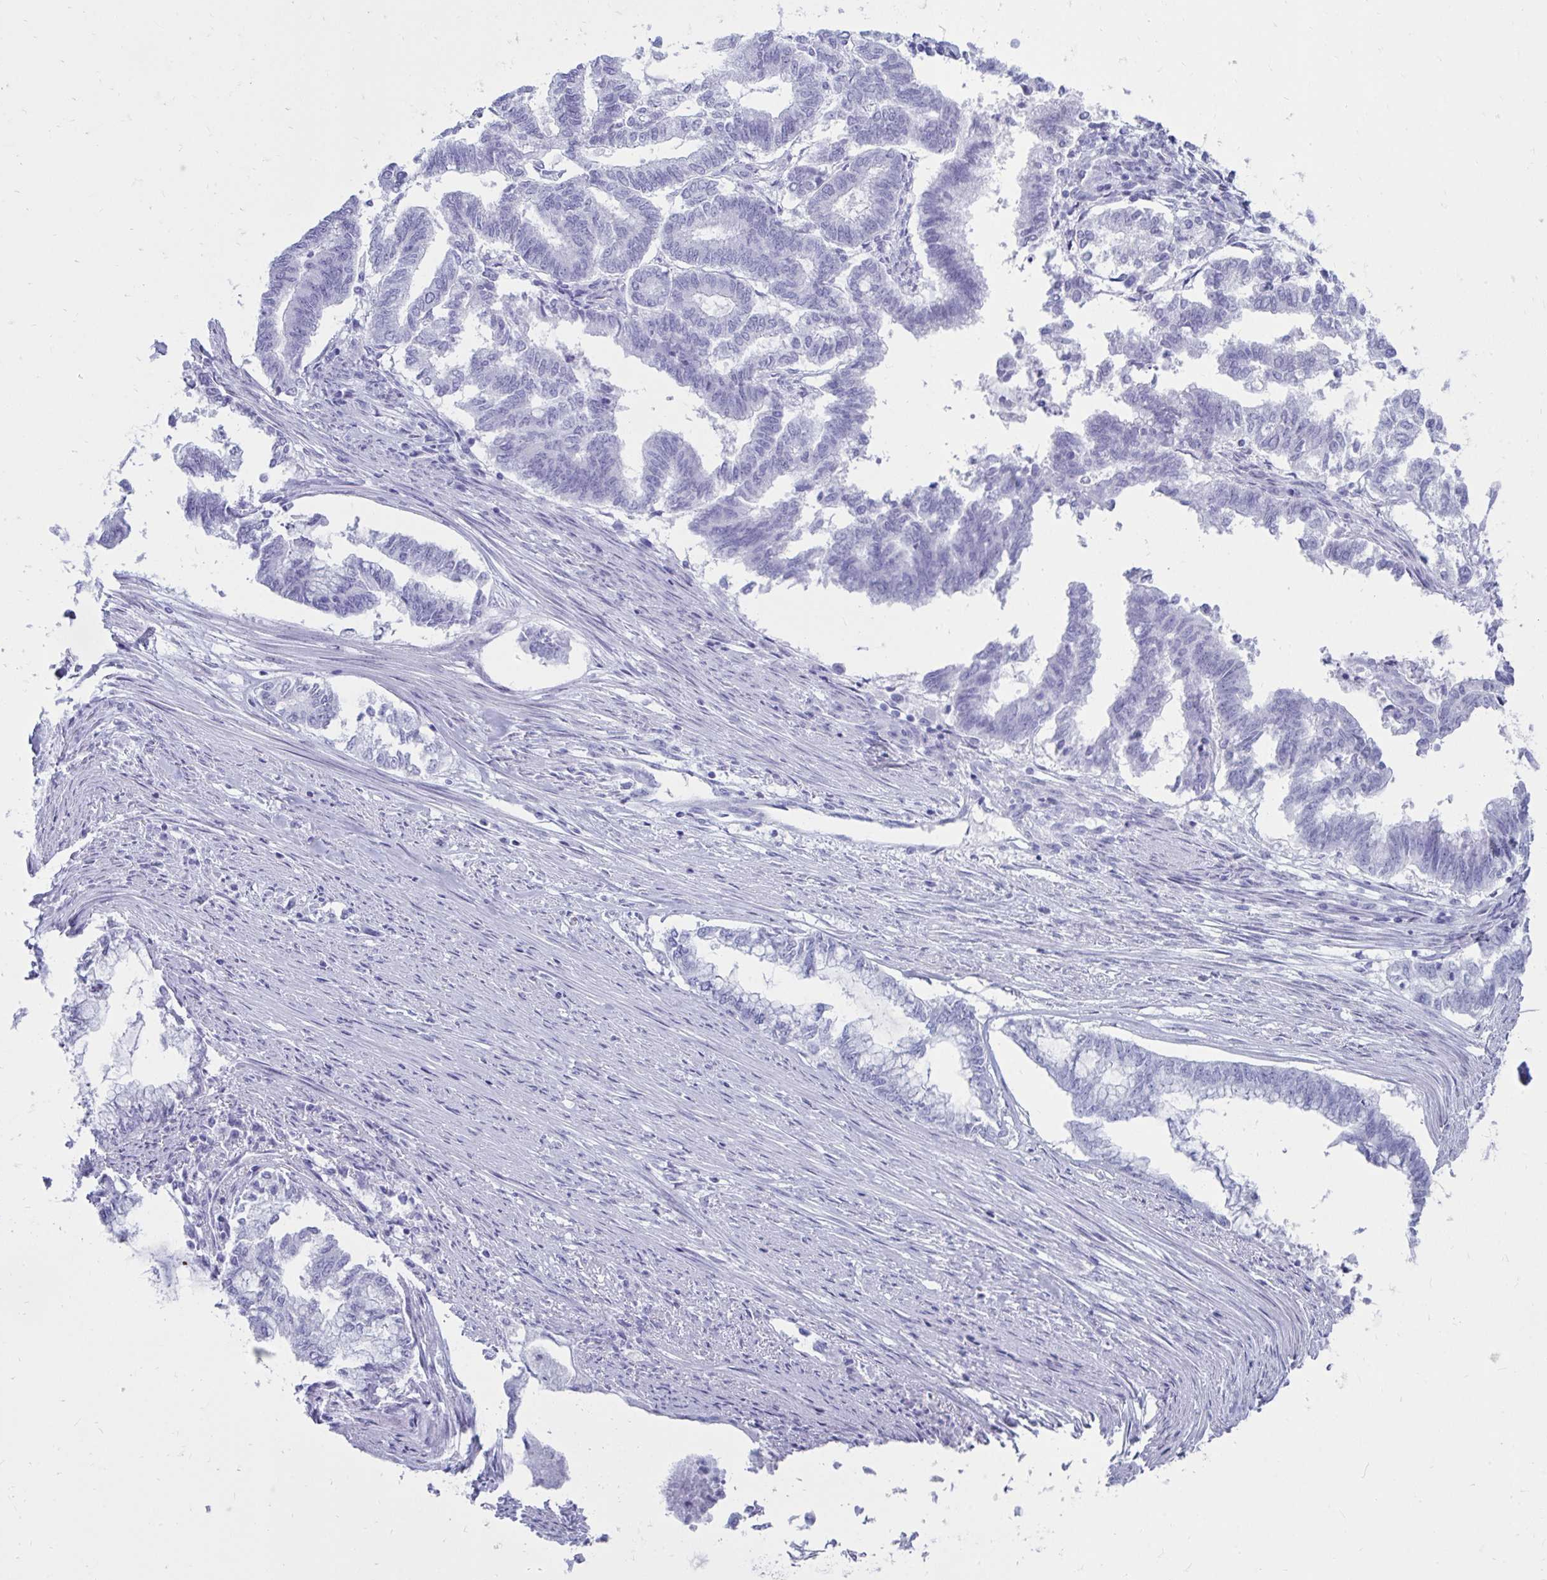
{"staining": {"intensity": "negative", "quantity": "none", "location": "none"}, "tissue": "endometrial cancer", "cell_type": "Tumor cells", "image_type": "cancer", "snomed": [{"axis": "morphology", "description": "Adenocarcinoma, NOS"}, {"axis": "topography", "description": "Endometrium"}], "caption": "Protein analysis of endometrial cancer reveals no significant staining in tumor cells. (Brightfield microscopy of DAB (3,3'-diaminobenzidine) immunohistochemistry at high magnification).", "gene": "OR10R2", "patient": {"sex": "female", "age": 79}}